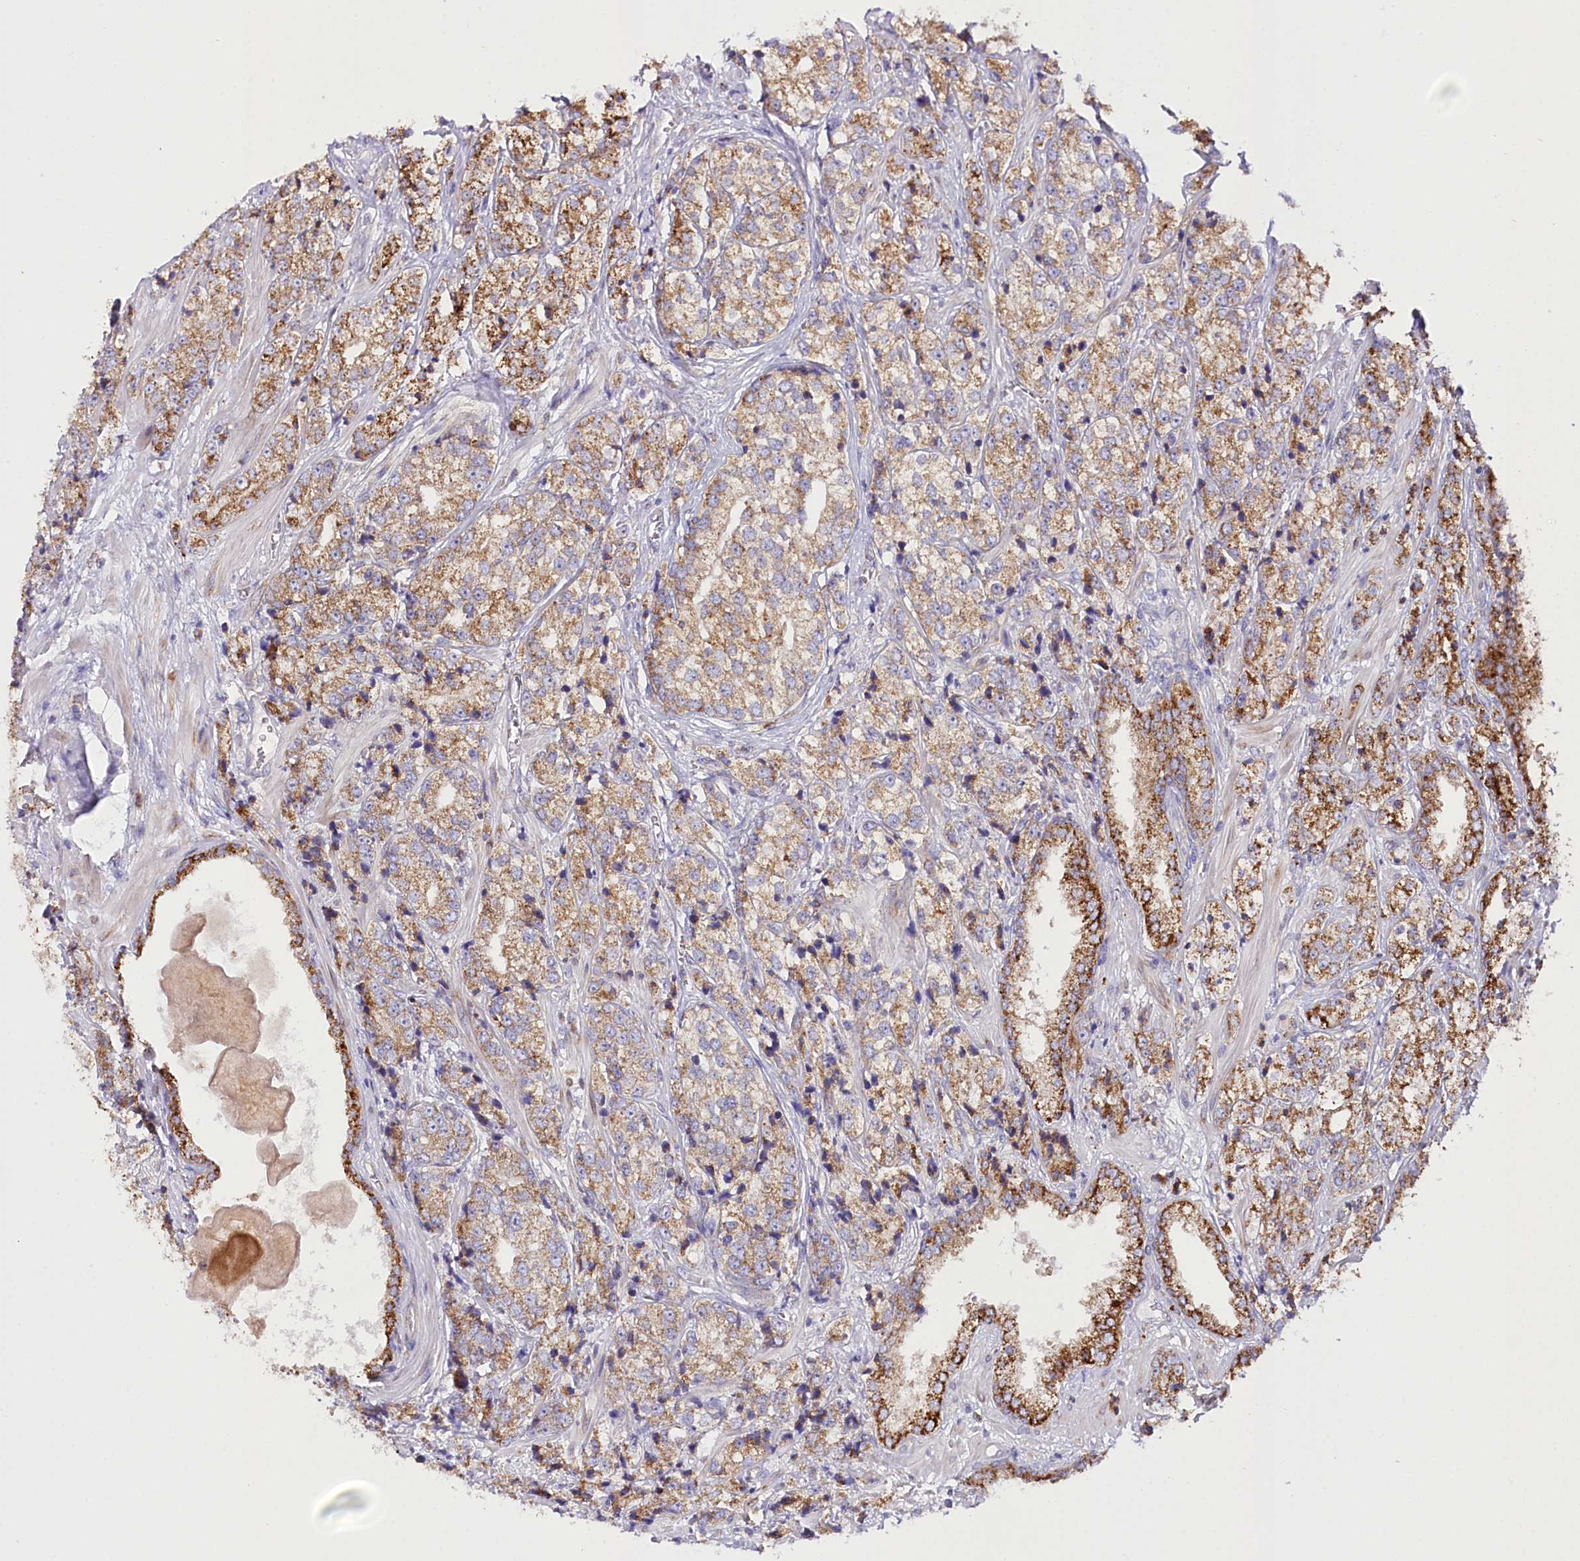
{"staining": {"intensity": "moderate", "quantity": ">75%", "location": "cytoplasmic/membranous"}, "tissue": "prostate cancer", "cell_type": "Tumor cells", "image_type": "cancer", "snomed": [{"axis": "morphology", "description": "Adenocarcinoma, High grade"}, {"axis": "topography", "description": "Prostate"}], "caption": "Immunohistochemical staining of human prostate high-grade adenocarcinoma reveals medium levels of moderate cytoplasmic/membranous protein positivity in about >75% of tumor cells. (IHC, brightfield microscopy, high magnification).", "gene": "THUMPD3", "patient": {"sex": "male", "age": 69}}